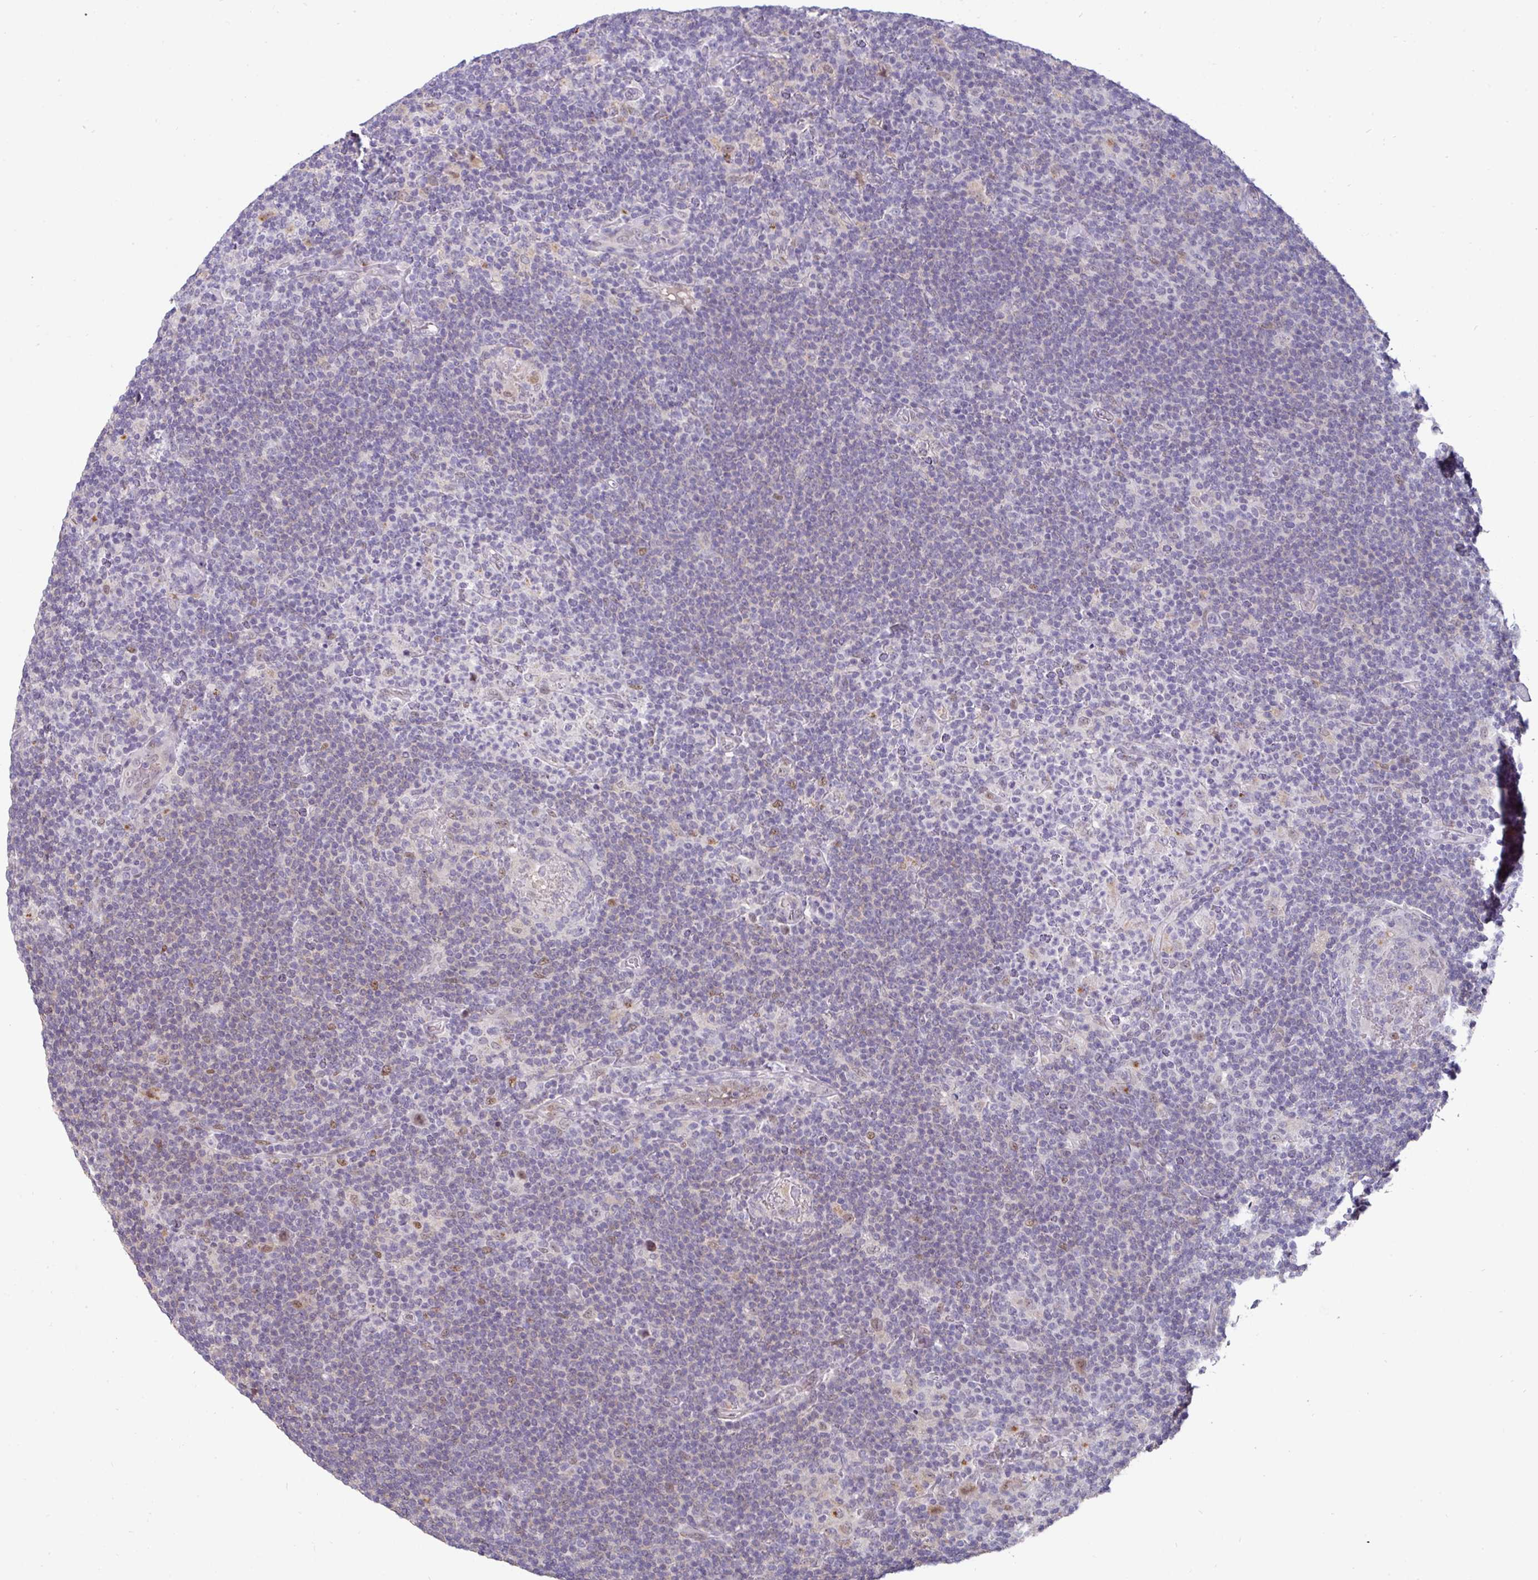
{"staining": {"intensity": "negative", "quantity": "none", "location": "none"}, "tissue": "lymphoma", "cell_type": "Tumor cells", "image_type": "cancer", "snomed": [{"axis": "morphology", "description": "Hodgkin's disease, NOS"}, {"axis": "topography", "description": "Lymph node"}], "caption": "Immunohistochemistry (IHC) micrograph of neoplastic tissue: lymphoma stained with DAB (3,3'-diaminobenzidine) displays no significant protein staining in tumor cells.", "gene": "SWSAP1", "patient": {"sex": "female", "age": 57}}